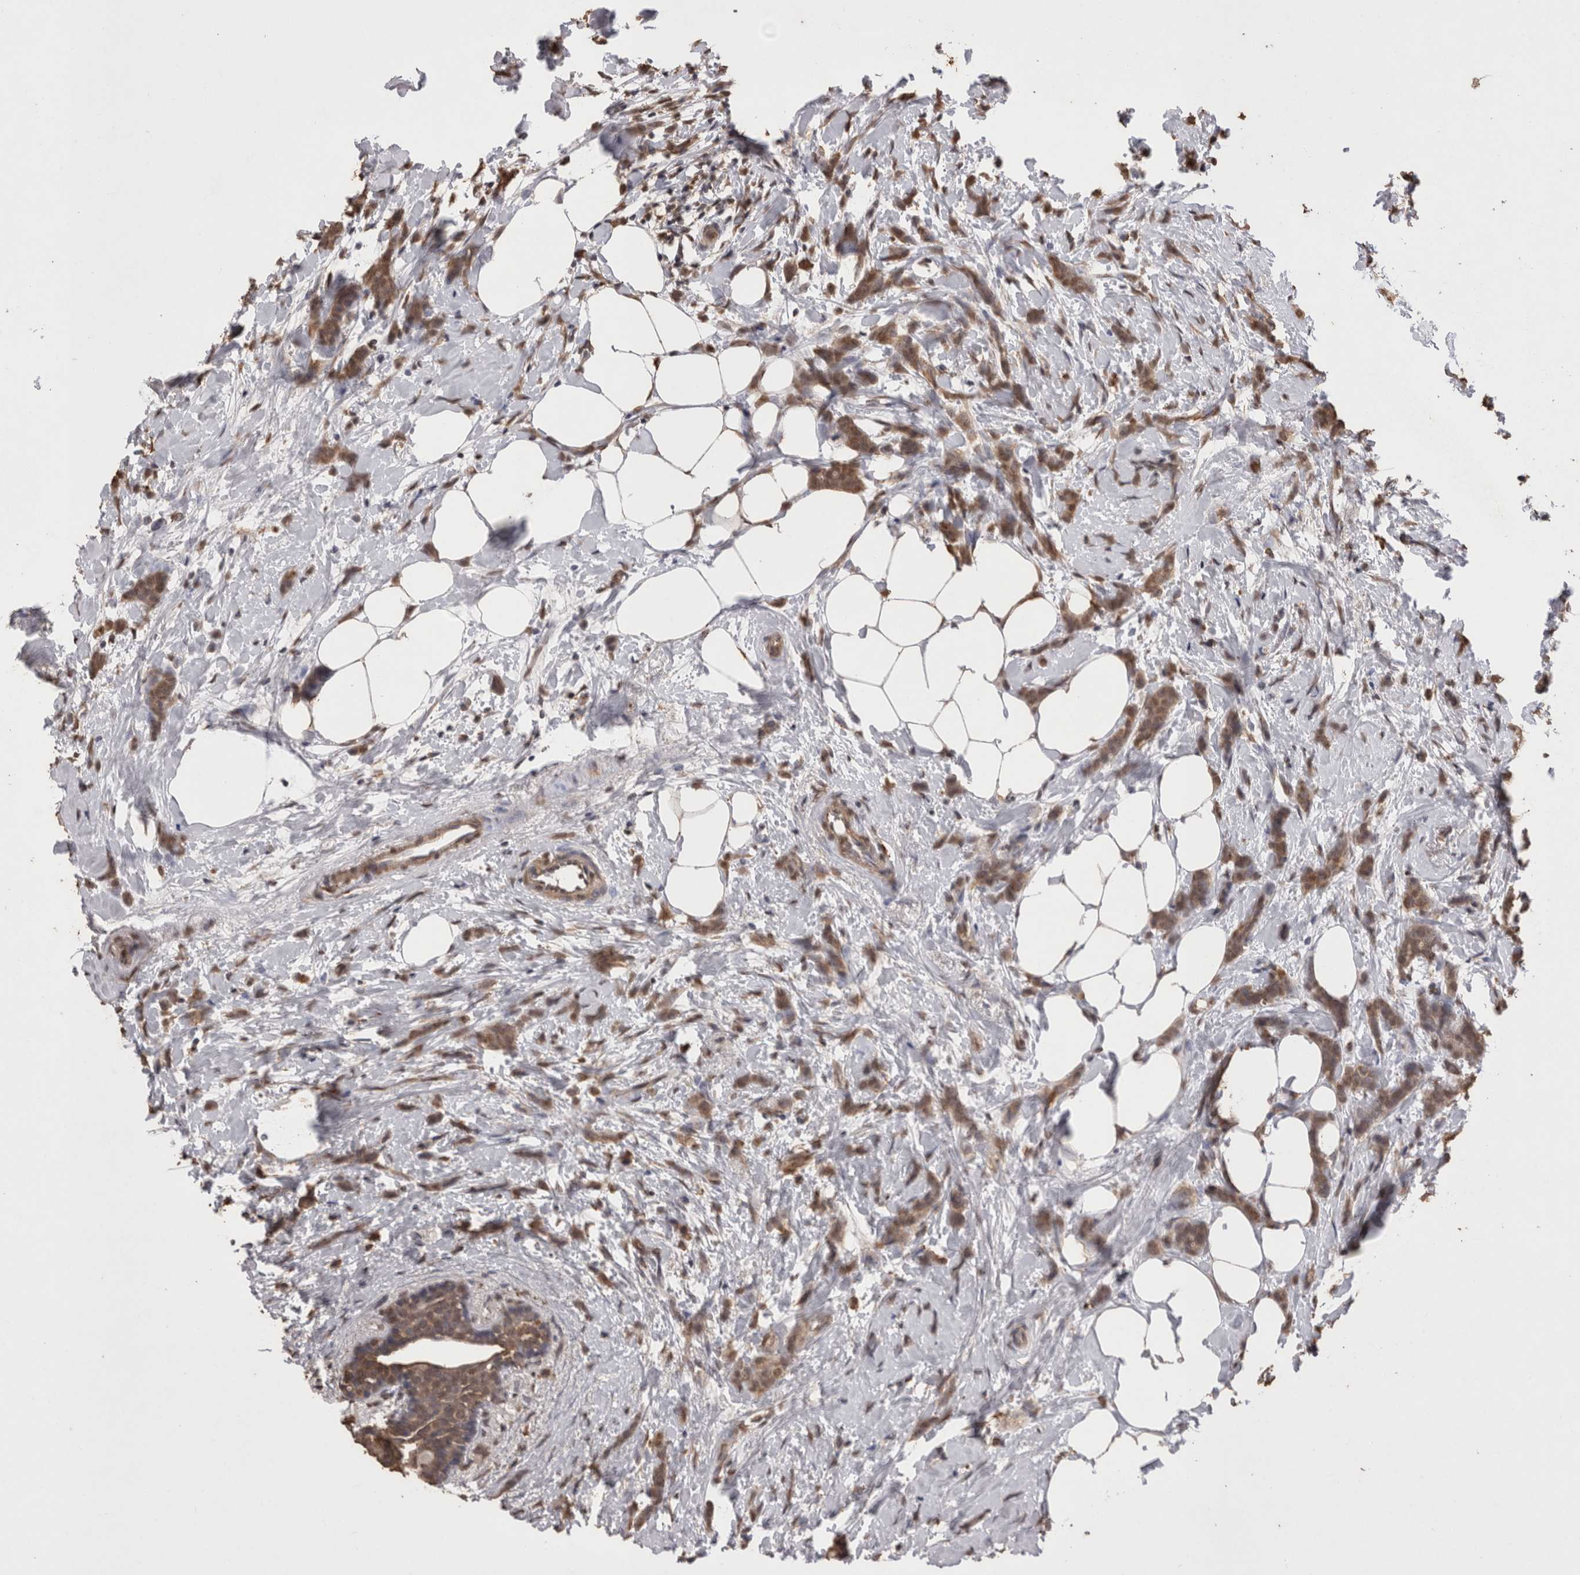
{"staining": {"intensity": "moderate", "quantity": ">75%", "location": "cytoplasmic/membranous,nuclear"}, "tissue": "breast cancer", "cell_type": "Tumor cells", "image_type": "cancer", "snomed": [{"axis": "morphology", "description": "Lobular carcinoma, in situ"}, {"axis": "morphology", "description": "Lobular carcinoma"}, {"axis": "topography", "description": "Breast"}], "caption": "IHC (DAB (3,3'-diaminobenzidine)) staining of human breast cancer (lobular carcinoma in situ) demonstrates moderate cytoplasmic/membranous and nuclear protein expression in approximately >75% of tumor cells. The staining is performed using DAB brown chromogen to label protein expression. The nuclei are counter-stained blue using hematoxylin.", "gene": "GRK5", "patient": {"sex": "female", "age": 41}}